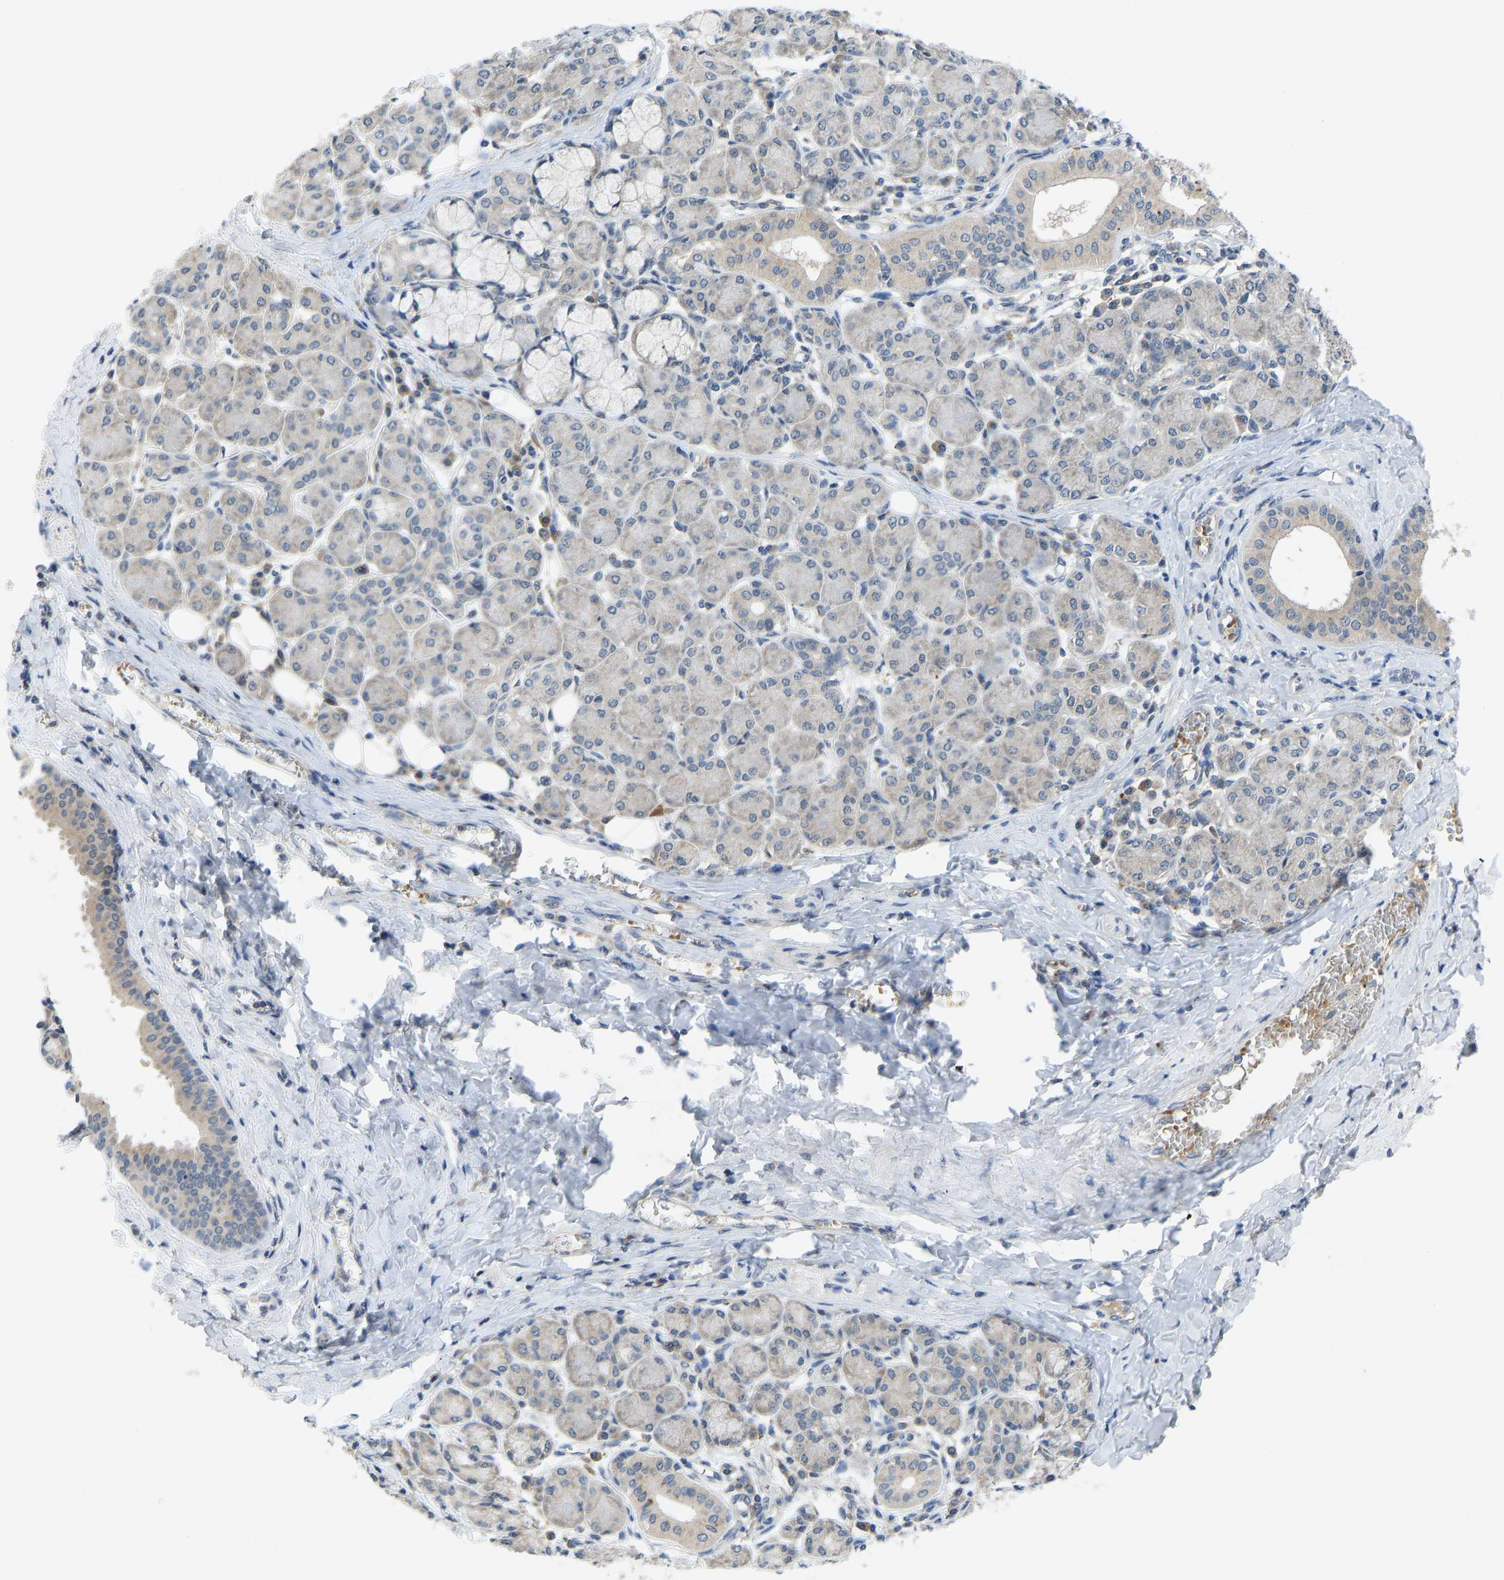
{"staining": {"intensity": "strong", "quantity": "<25%", "location": "cytoplasmic/membranous"}, "tissue": "salivary gland", "cell_type": "Glandular cells", "image_type": "normal", "snomed": [{"axis": "morphology", "description": "Normal tissue, NOS"}, {"axis": "morphology", "description": "Inflammation, NOS"}, {"axis": "topography", "description": "Lymph node"}, {"axis": "topography", "description": "Salivary gland"}], "caption": "Brown immunohistochemical staining in unremarkable salivary gland shows strong cytoplasmic/membranous positivity in about <25% of glandular cells.", "gene": "PDE7A", "patient": {"sex": "male", "age": 3}}